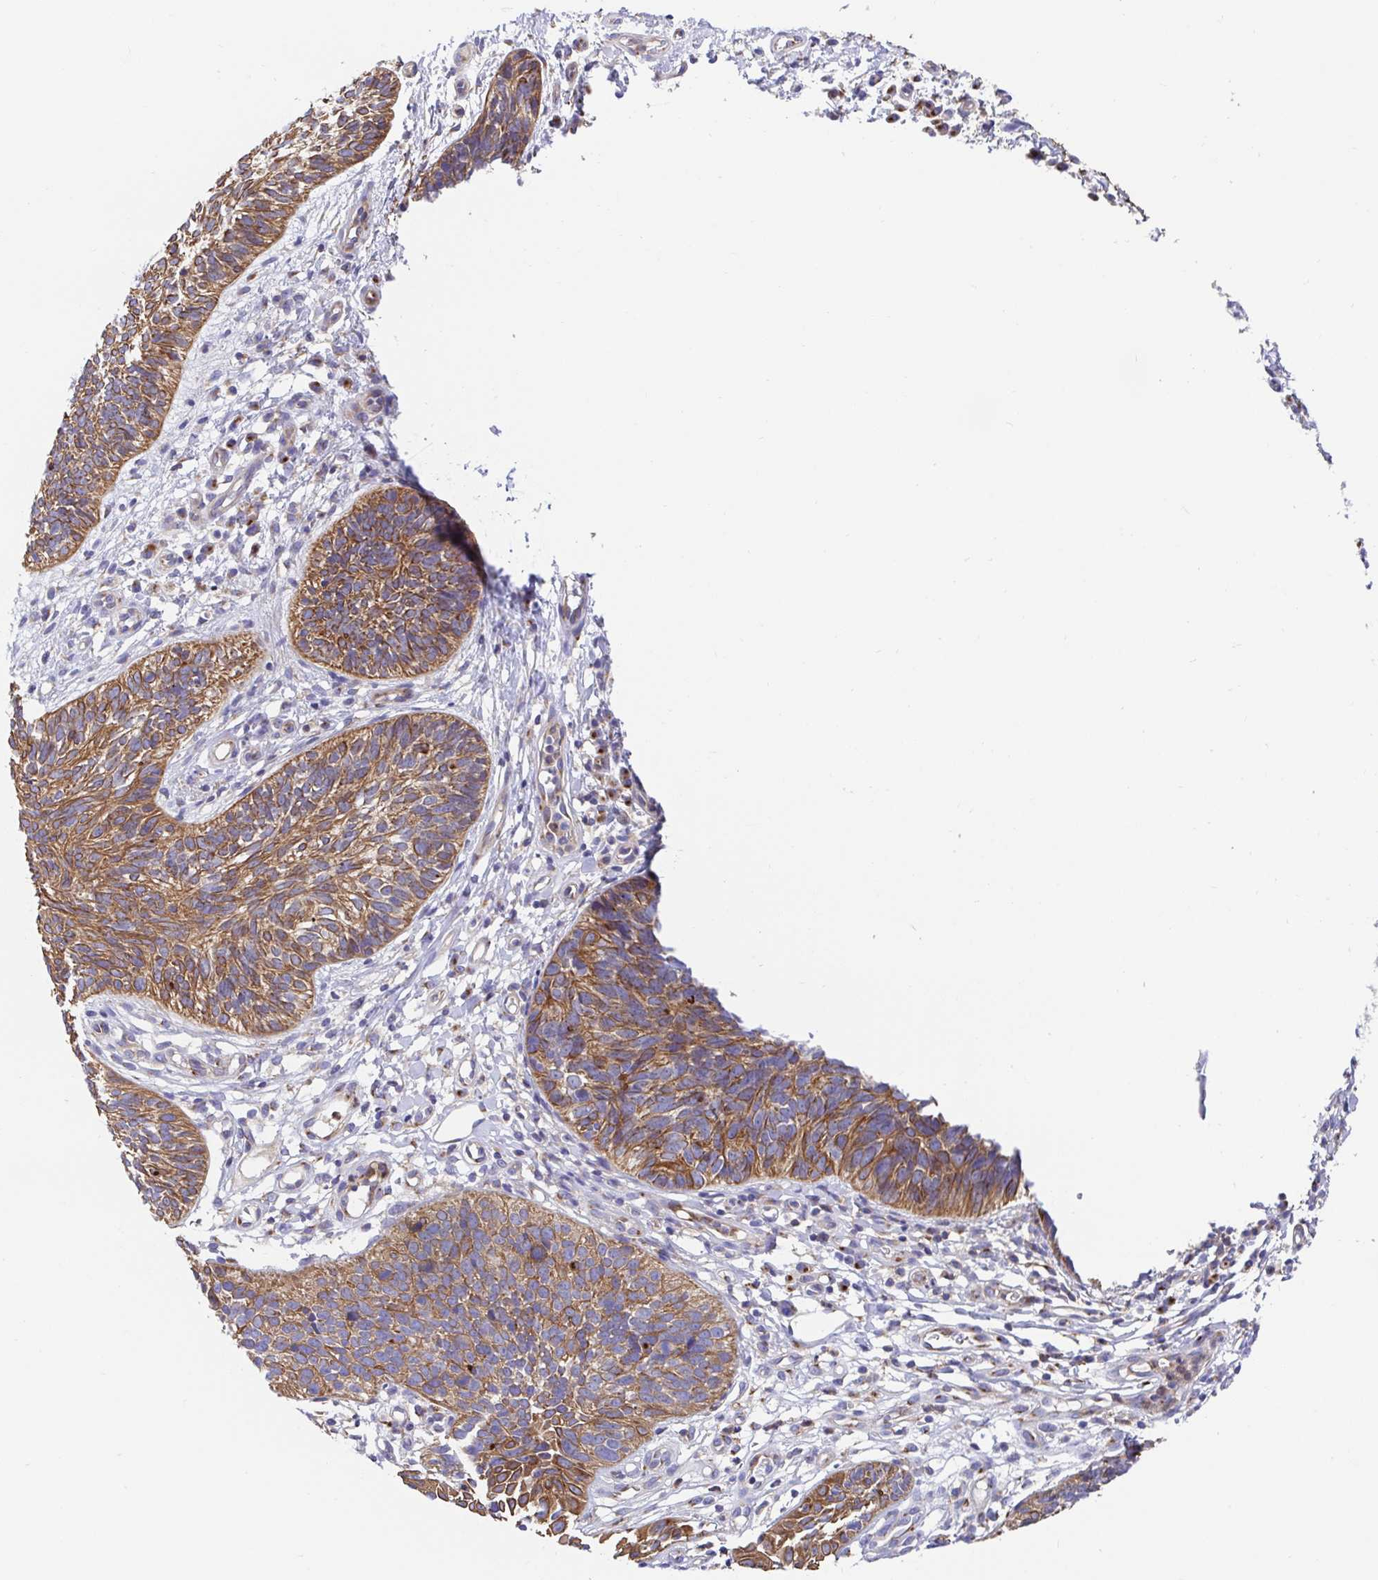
{"staining": {"intensity": "moderate", "quantity": ">75%", "location": "cytoplasmic/membranous"}, "tissue": "skin cancer", "cell_type": "Tumor cells", "image_type": "cancer", "snomed": [{"axis": "morphology", "description": "Basal cell carcinoma"}, {"axis": "topography", "description": "Skin"}, {"axis": "topography", "description": "Skin of leg"}], "caption": "Approximately >75% of tumor cells in human skin cancer (basal cell carcinoma) show moderate cytoplasmic/membranous protein positivity as visualized by brown immunohistochemical staining.", "gene": "GOLGA1", "patient": {"sex": "female", "age": 87}}